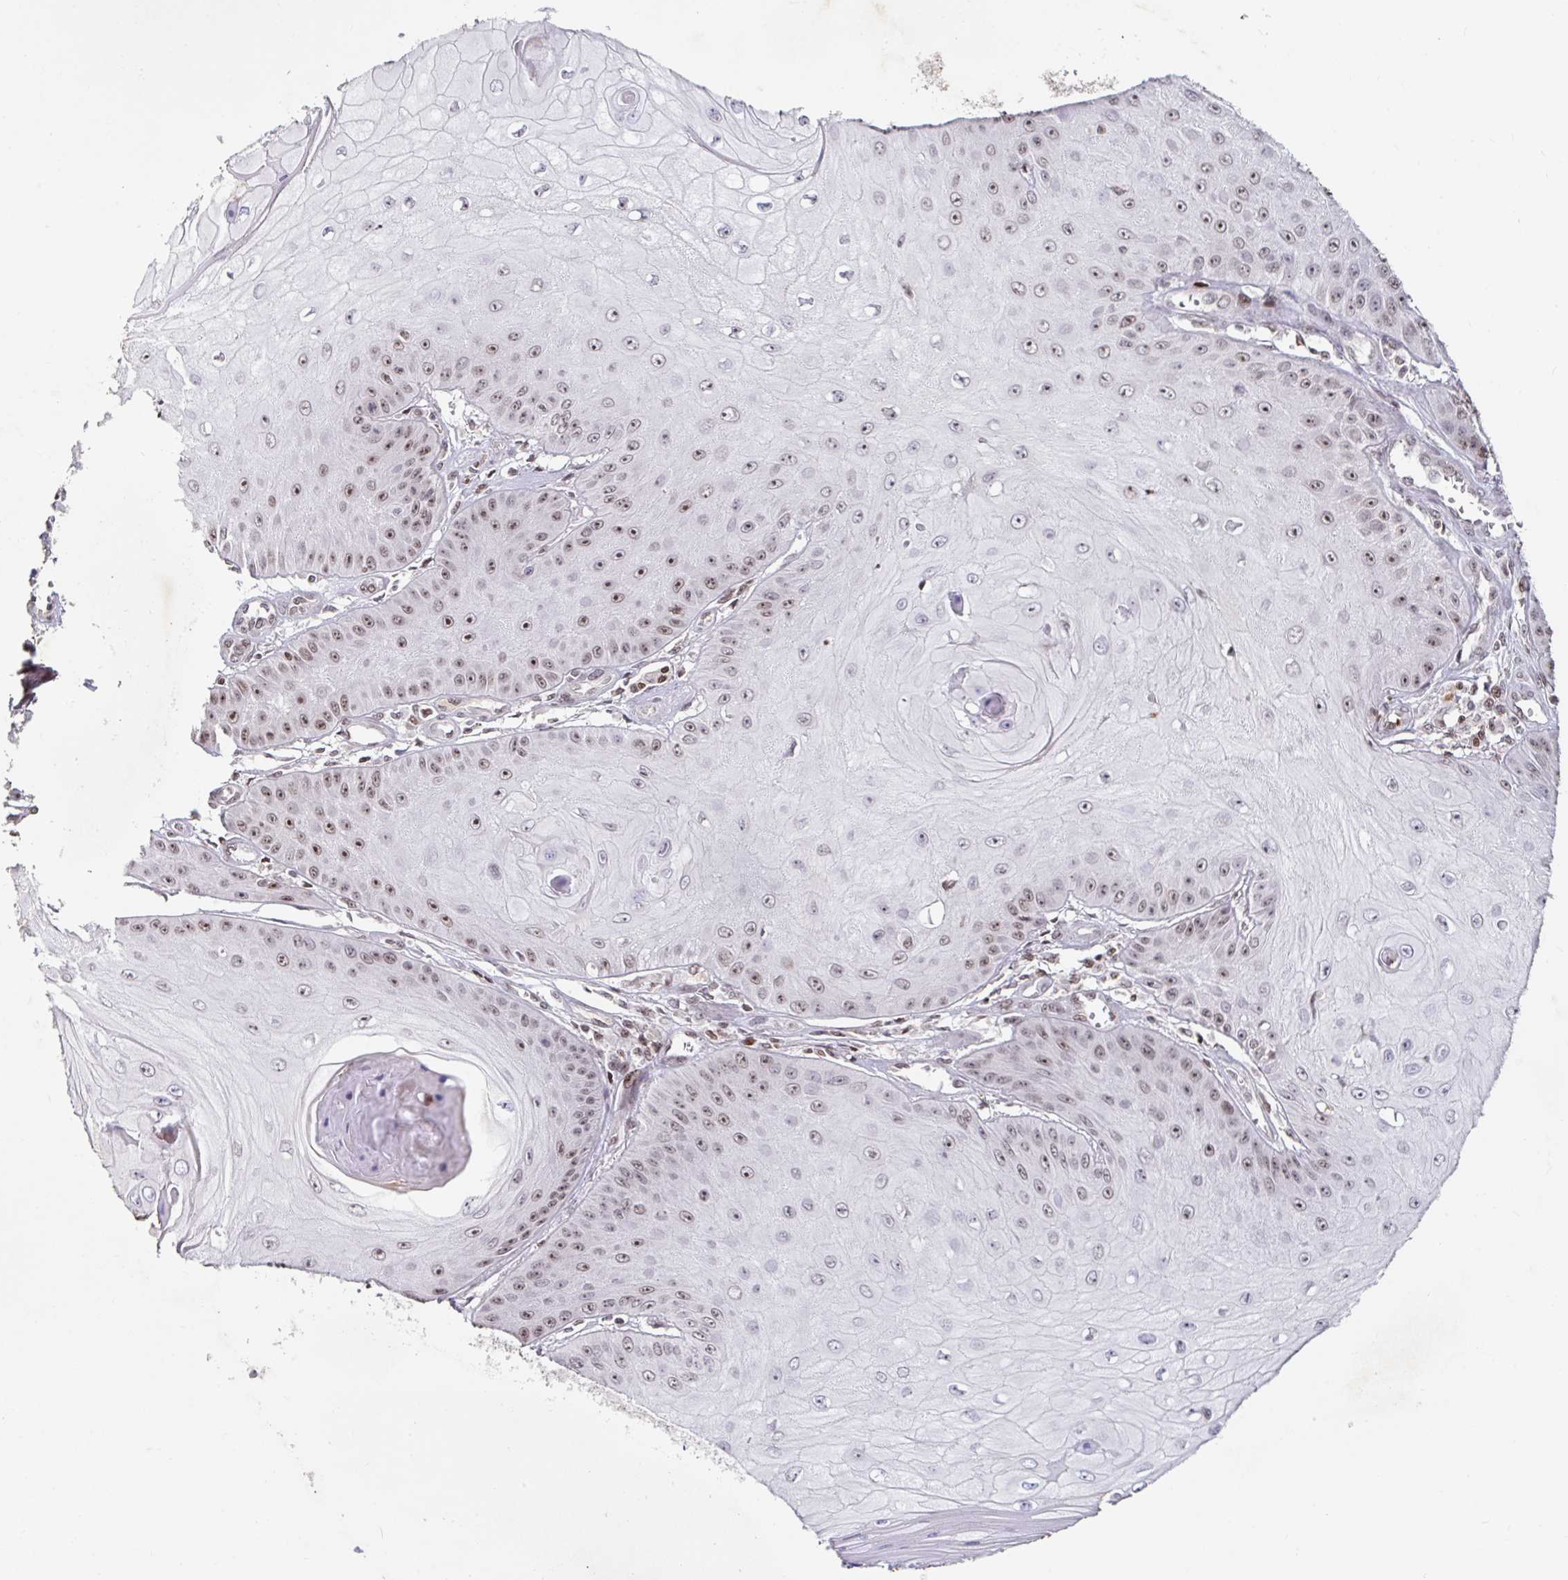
{"staining": {"intensity": "moderate", "quantity": "25%-75%", "location": "nuclear"}, "tissue": "skin cancer", "cell_type": "Tumor cells", "image_type": "cancer", "snomed": [{"axis": "morphology", "description": "Squamous cell carcinoma, NOS"}, {"axis": "topography", "description": "Skin"}], "caption": "A high-resolution histopathology image shows immunohistochemistry (IHC) staining of skin squamous cell carcinoma, which exhibits moderate nuclear positivity in approximately 25%-75% of tumor cells.", "gene": "C19orf53", "patient": {"sex": "male", "age": 70}}